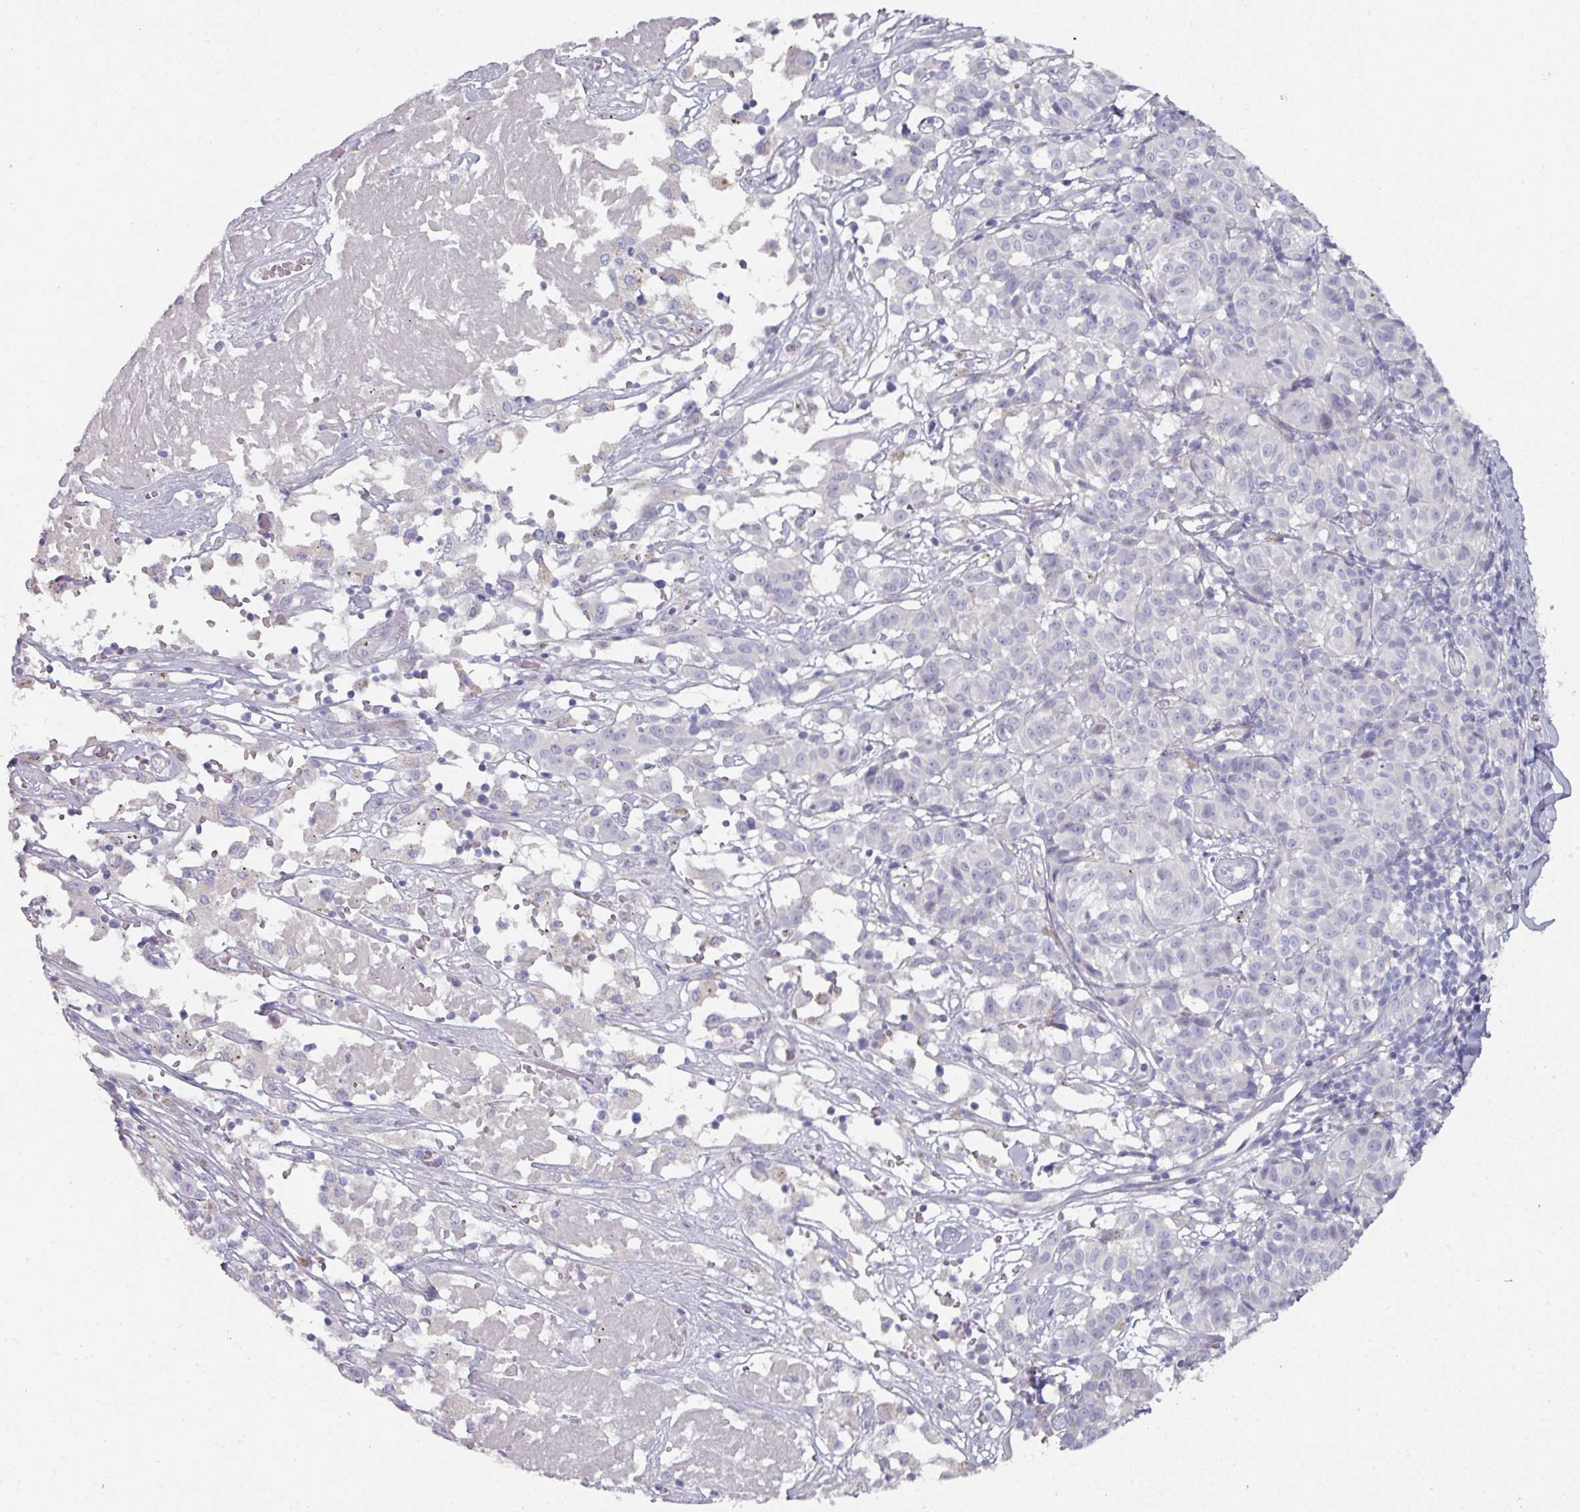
{"staining": {"intensity": "negative", "quantity": "none", "location": "none"}, "tissue": "melanoma", "cell_type": "Tumor cells", "image_type": "cancer", "snomed": [{"axis": "morphology", "description": "Malignant melanoma, NOS"}, {"axis": "topography", "description": "Skin"}], "caption": "Malignant melanoma was stained to show a protein in brown. There is no significant staining in tumor cells.", "gene": "NT5C1A", "patient": {"sex": "female", "age": 72}}